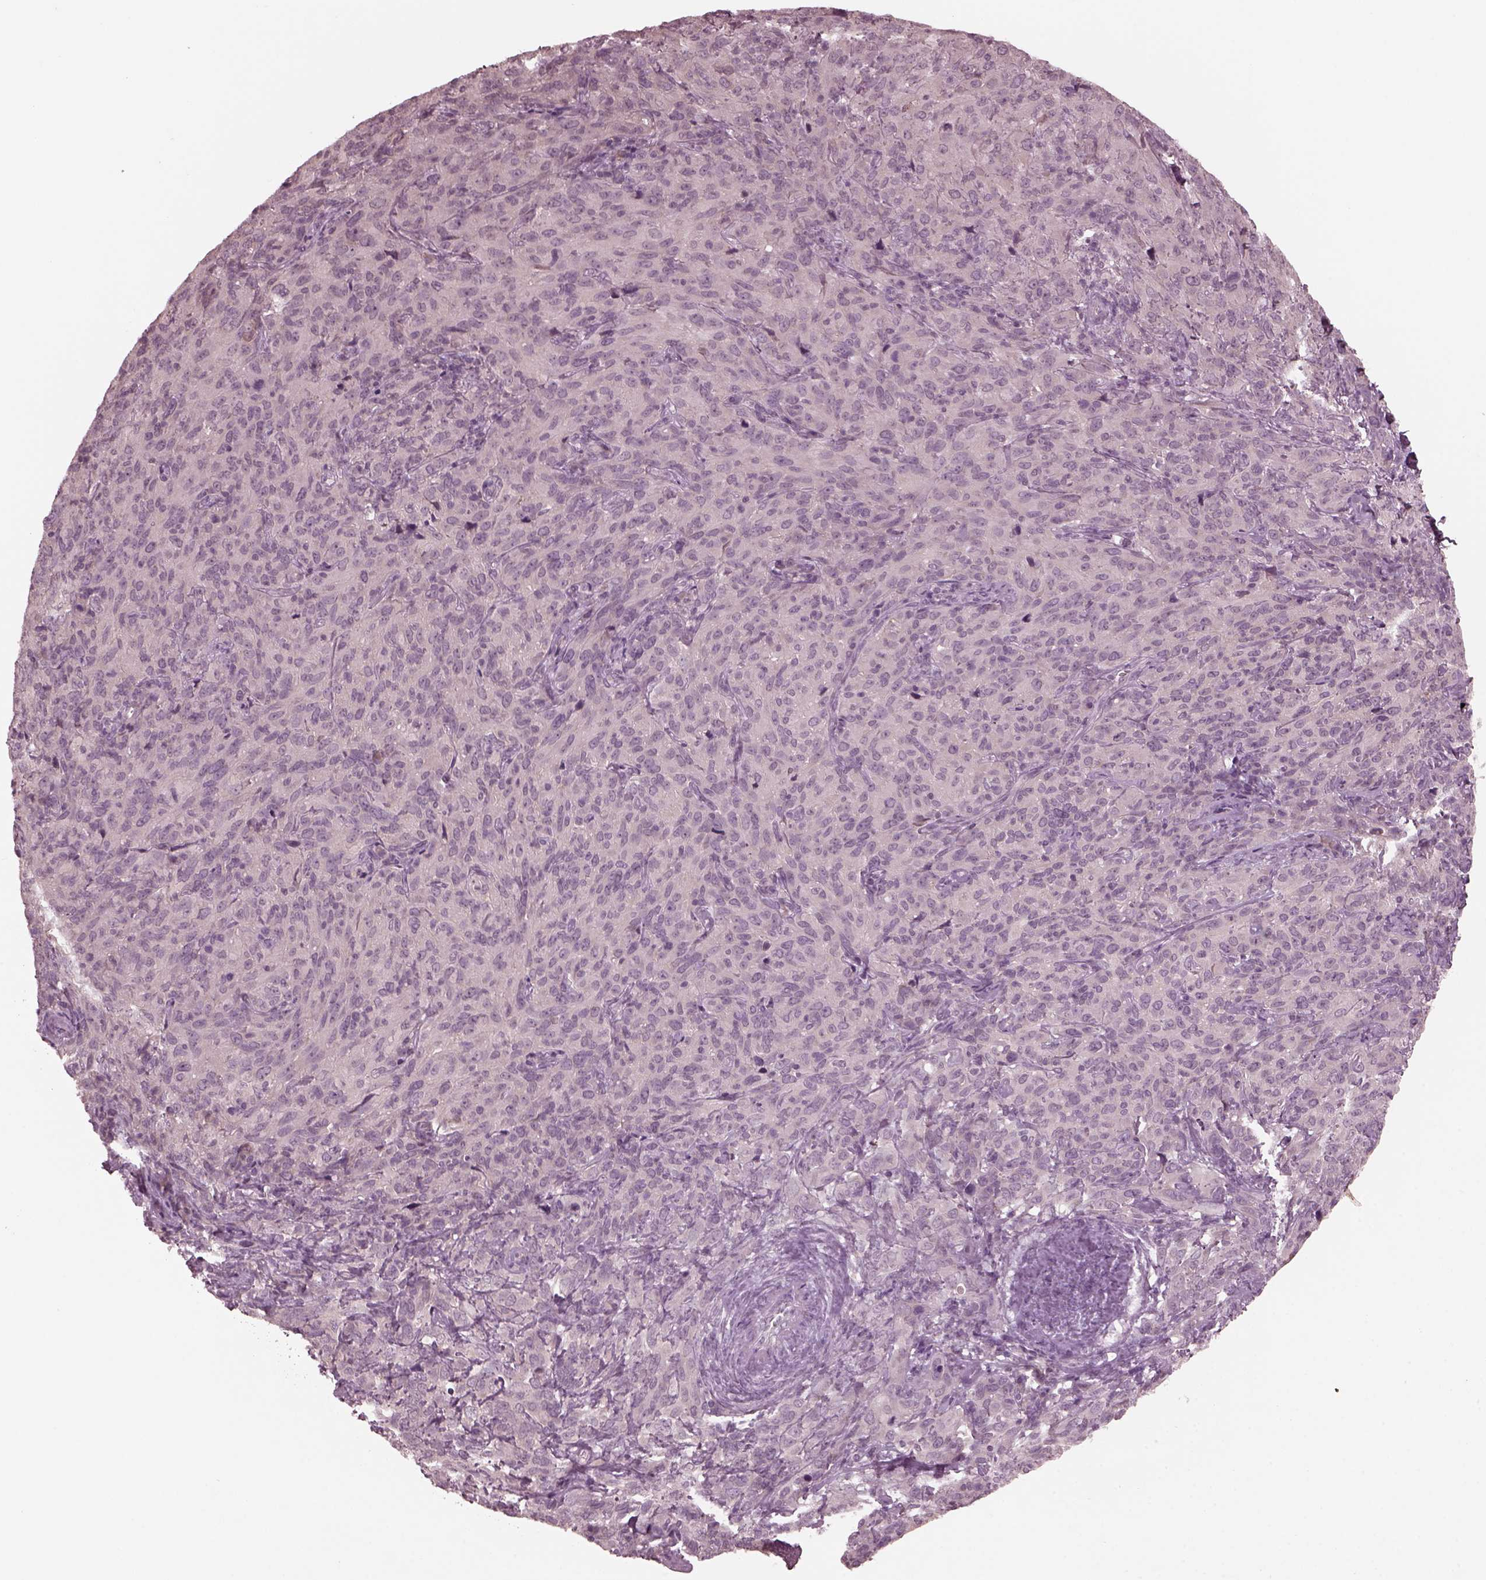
{"staining": {"intensity": "negative", "quantity": "none", "location": "none"}, "tissue": "cervical cancer", "cell_type": "Tumor cells", "image_type": "cancer", "snomed": [{"axis": "morphology", "description": "Squamous cell carcinoma, NOS"}, {"axis": "topography", "description": "Cervix"}], "caption": "DAB immunohistochemical staining of human cervical cancer demonstrates no significant expression in tumor cells.", "gene": "RGS7", "patient": {"sex": "female", "age": 51}}